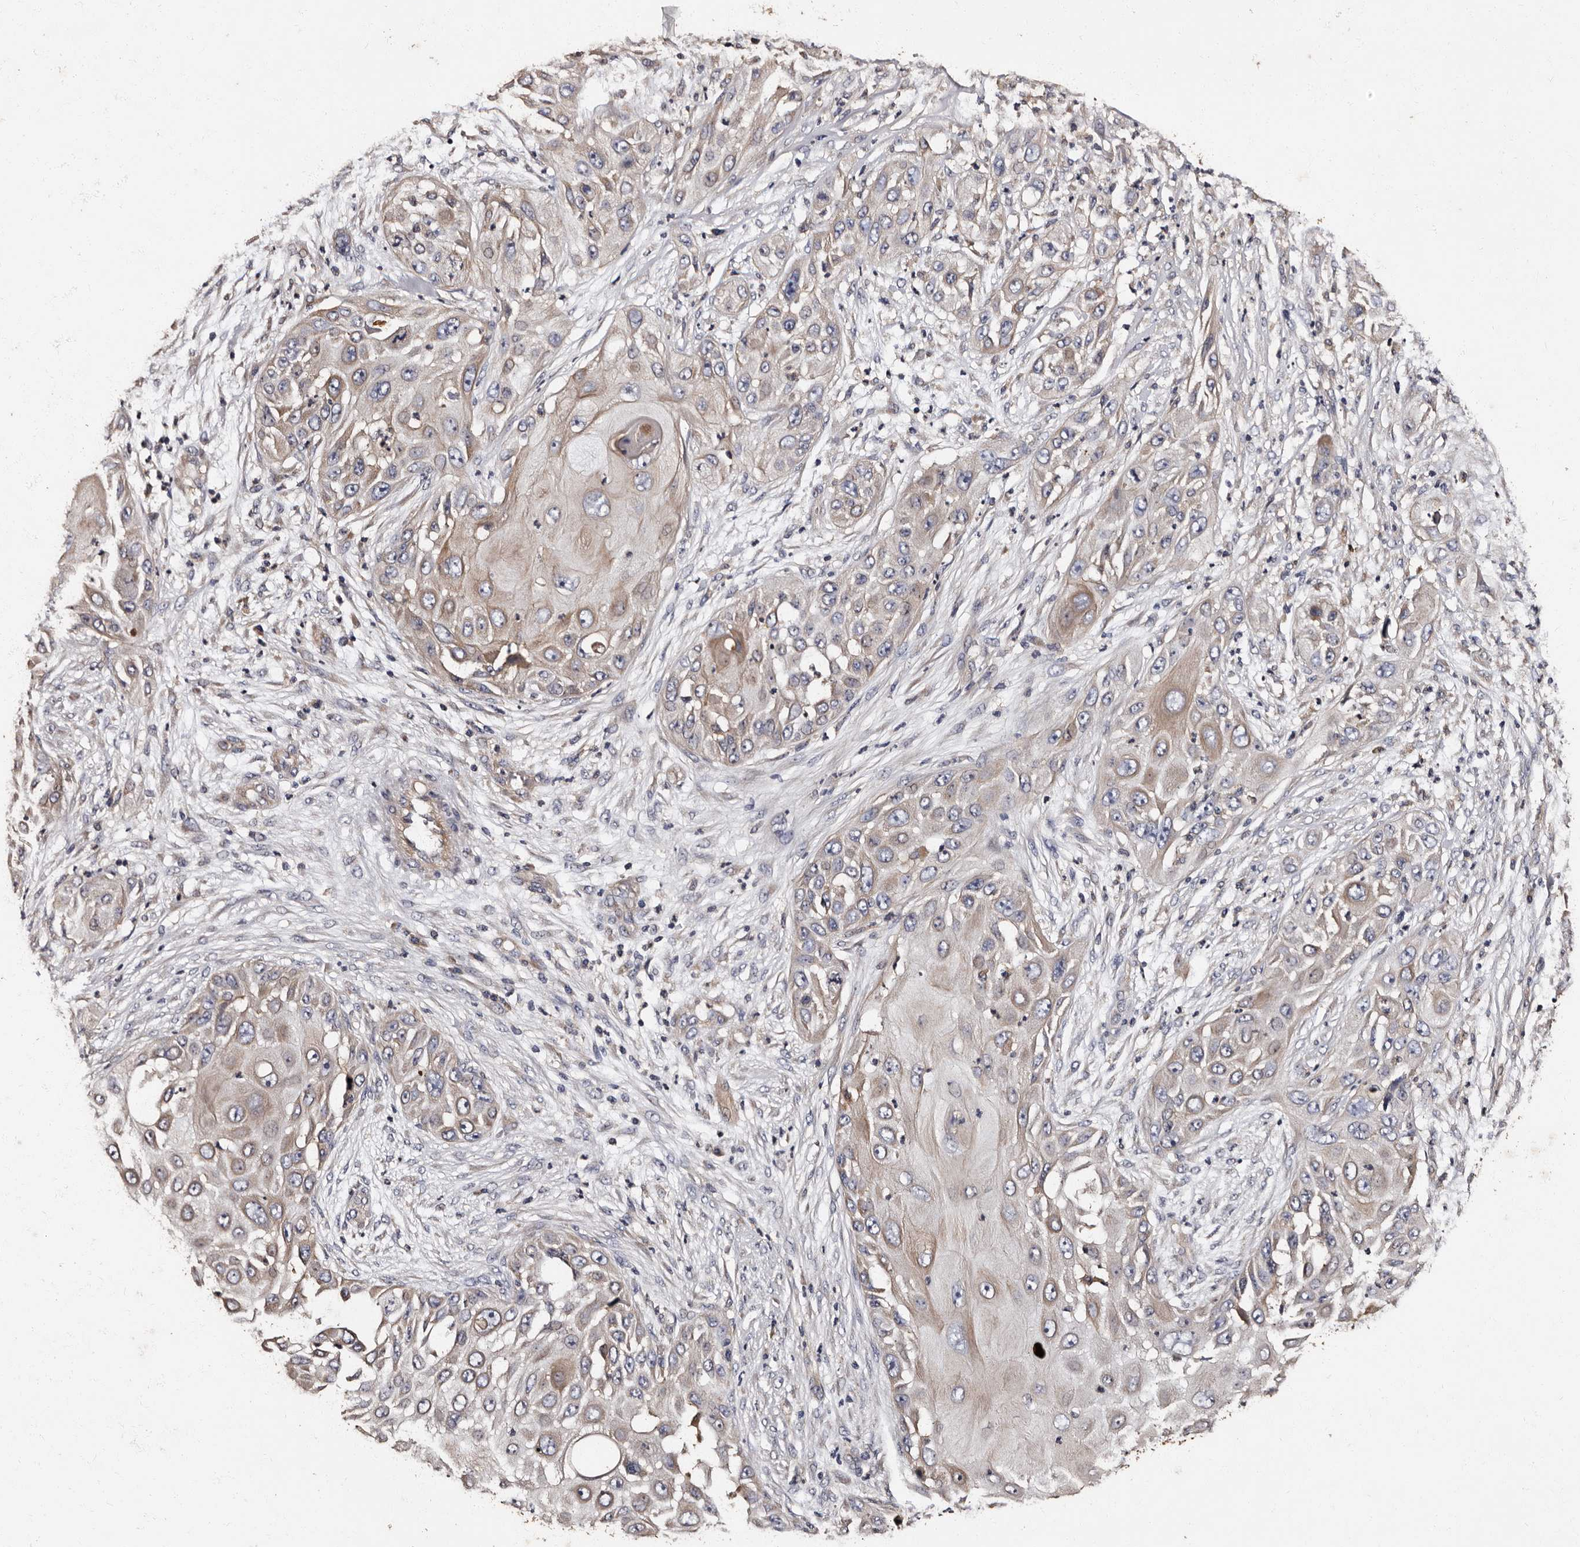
{"staining": {"intensity": "weak", "quantity": "<25%", "location": "cytoplasmic/membranous"}, "tissue": "skin cancer", "cell_type": "Tumor cells", "image_type": "cancer", "snomed": [{"axis": "morphology", "description": "Squamous cell carcinoma, NOS"}, {"axis": "topography", "description": "Skin"}], "caption": "A high-resolution photomicrograph shows immunohistochemistry staining of skin cancer, which exhibits no significant positivity in tumor cells. Nuclei are stained in blue.", "gene": "ADCK5", "patient": {"sex": "female", "age": 44}}